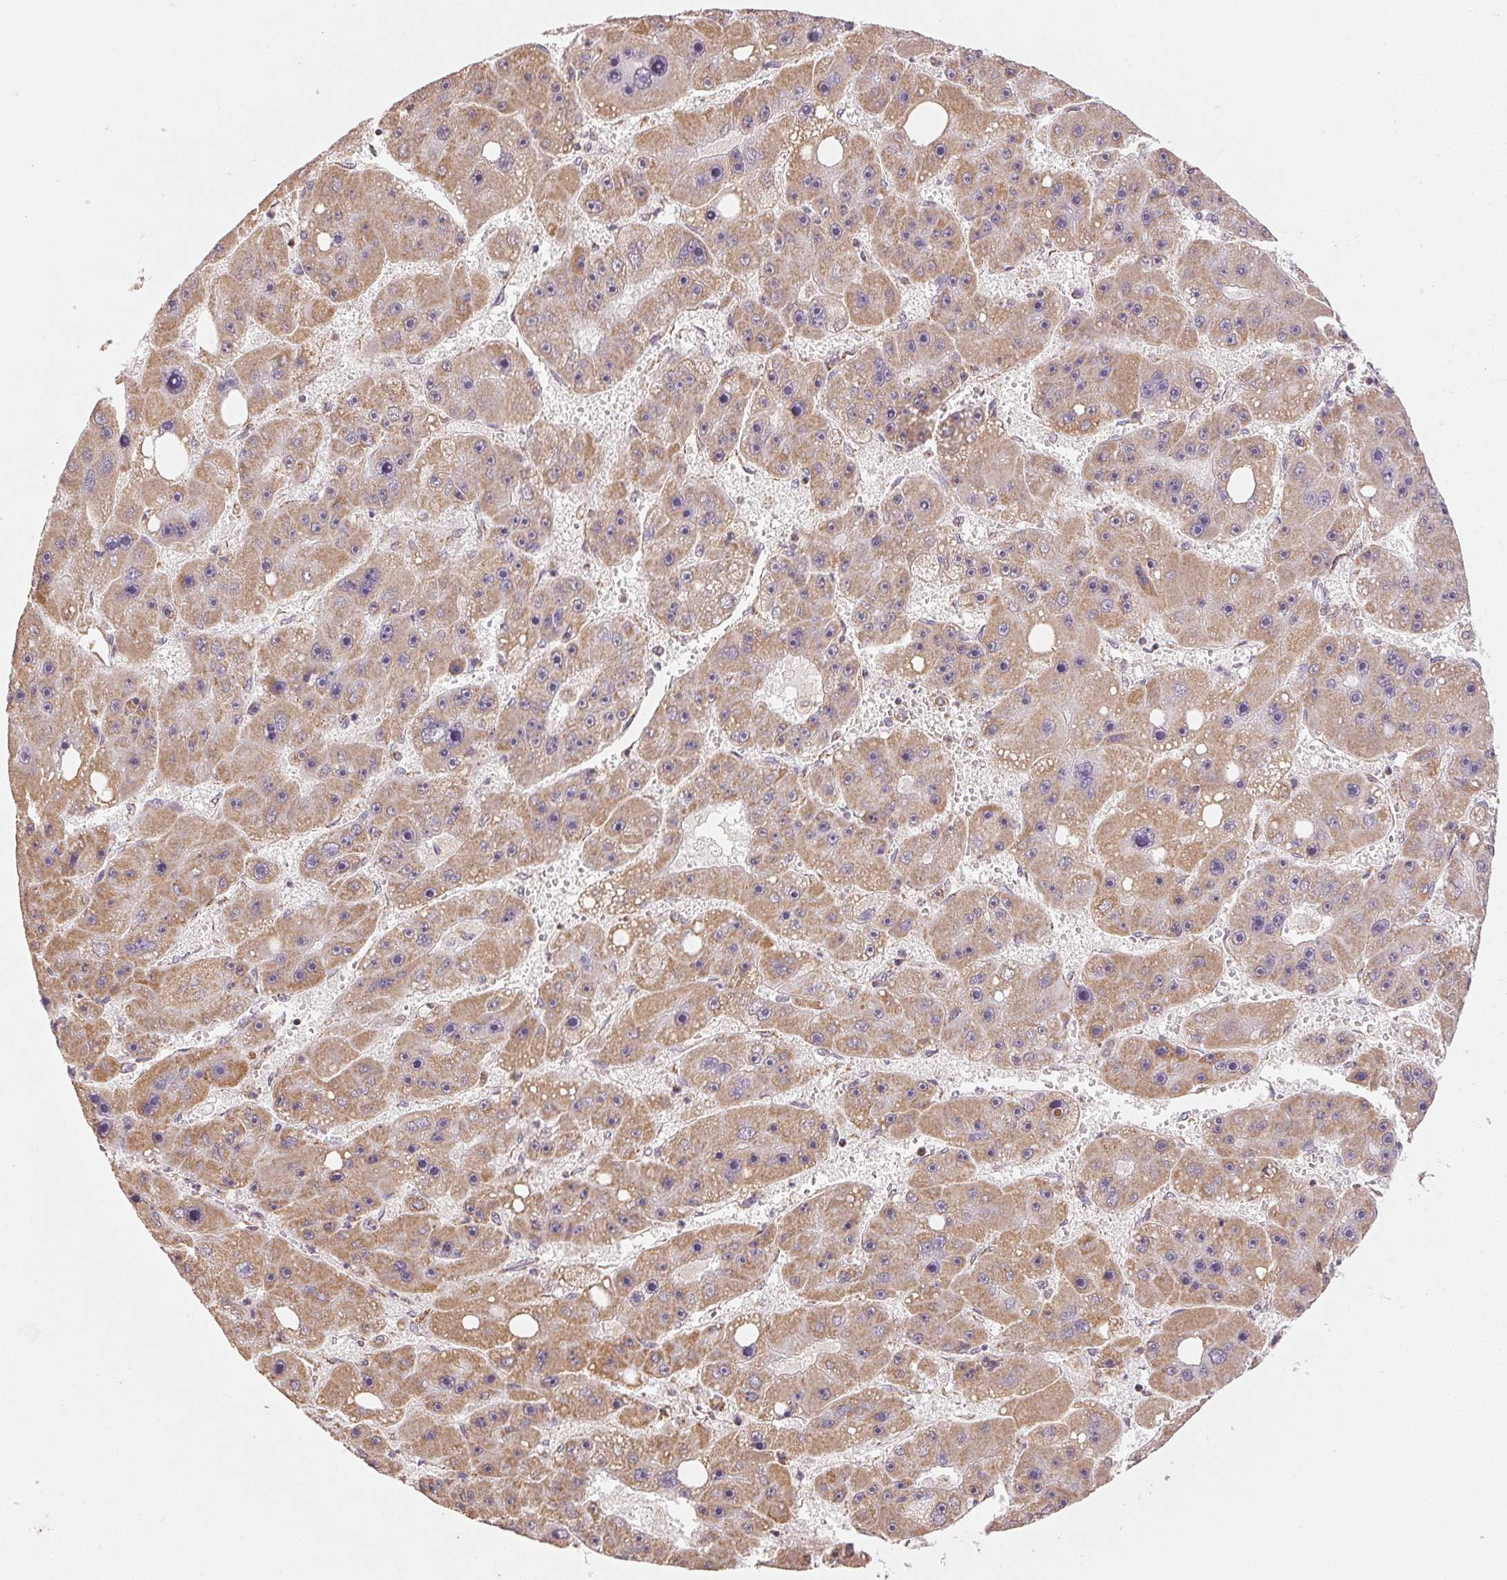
{"staining": {"intensity": "moderate", "quantity": ">75%", "location": "cytoplasmic/membranous"}, "tissue": "liver cancer", "cell_type": "Tumor cells", "image_type": "cancer", "snomed": [{"axis": "morphology", "description": "Carcinoma, Hepatocellular, NOS"}, {"axis": "topography", "description": "Liver"}], "caption": "Immunohistochemical staining of human liver cancer reveals medium levels of moderate cytoplasmic/membranous protein positivity in approximately >75% of tumor cells. (Stains: DAB in brown, nuclei in blue, Microscopy: brightfield microscopy at high magnification).", "gene": "CLASP1", "patient": {"sex": "female", "age": 61}}